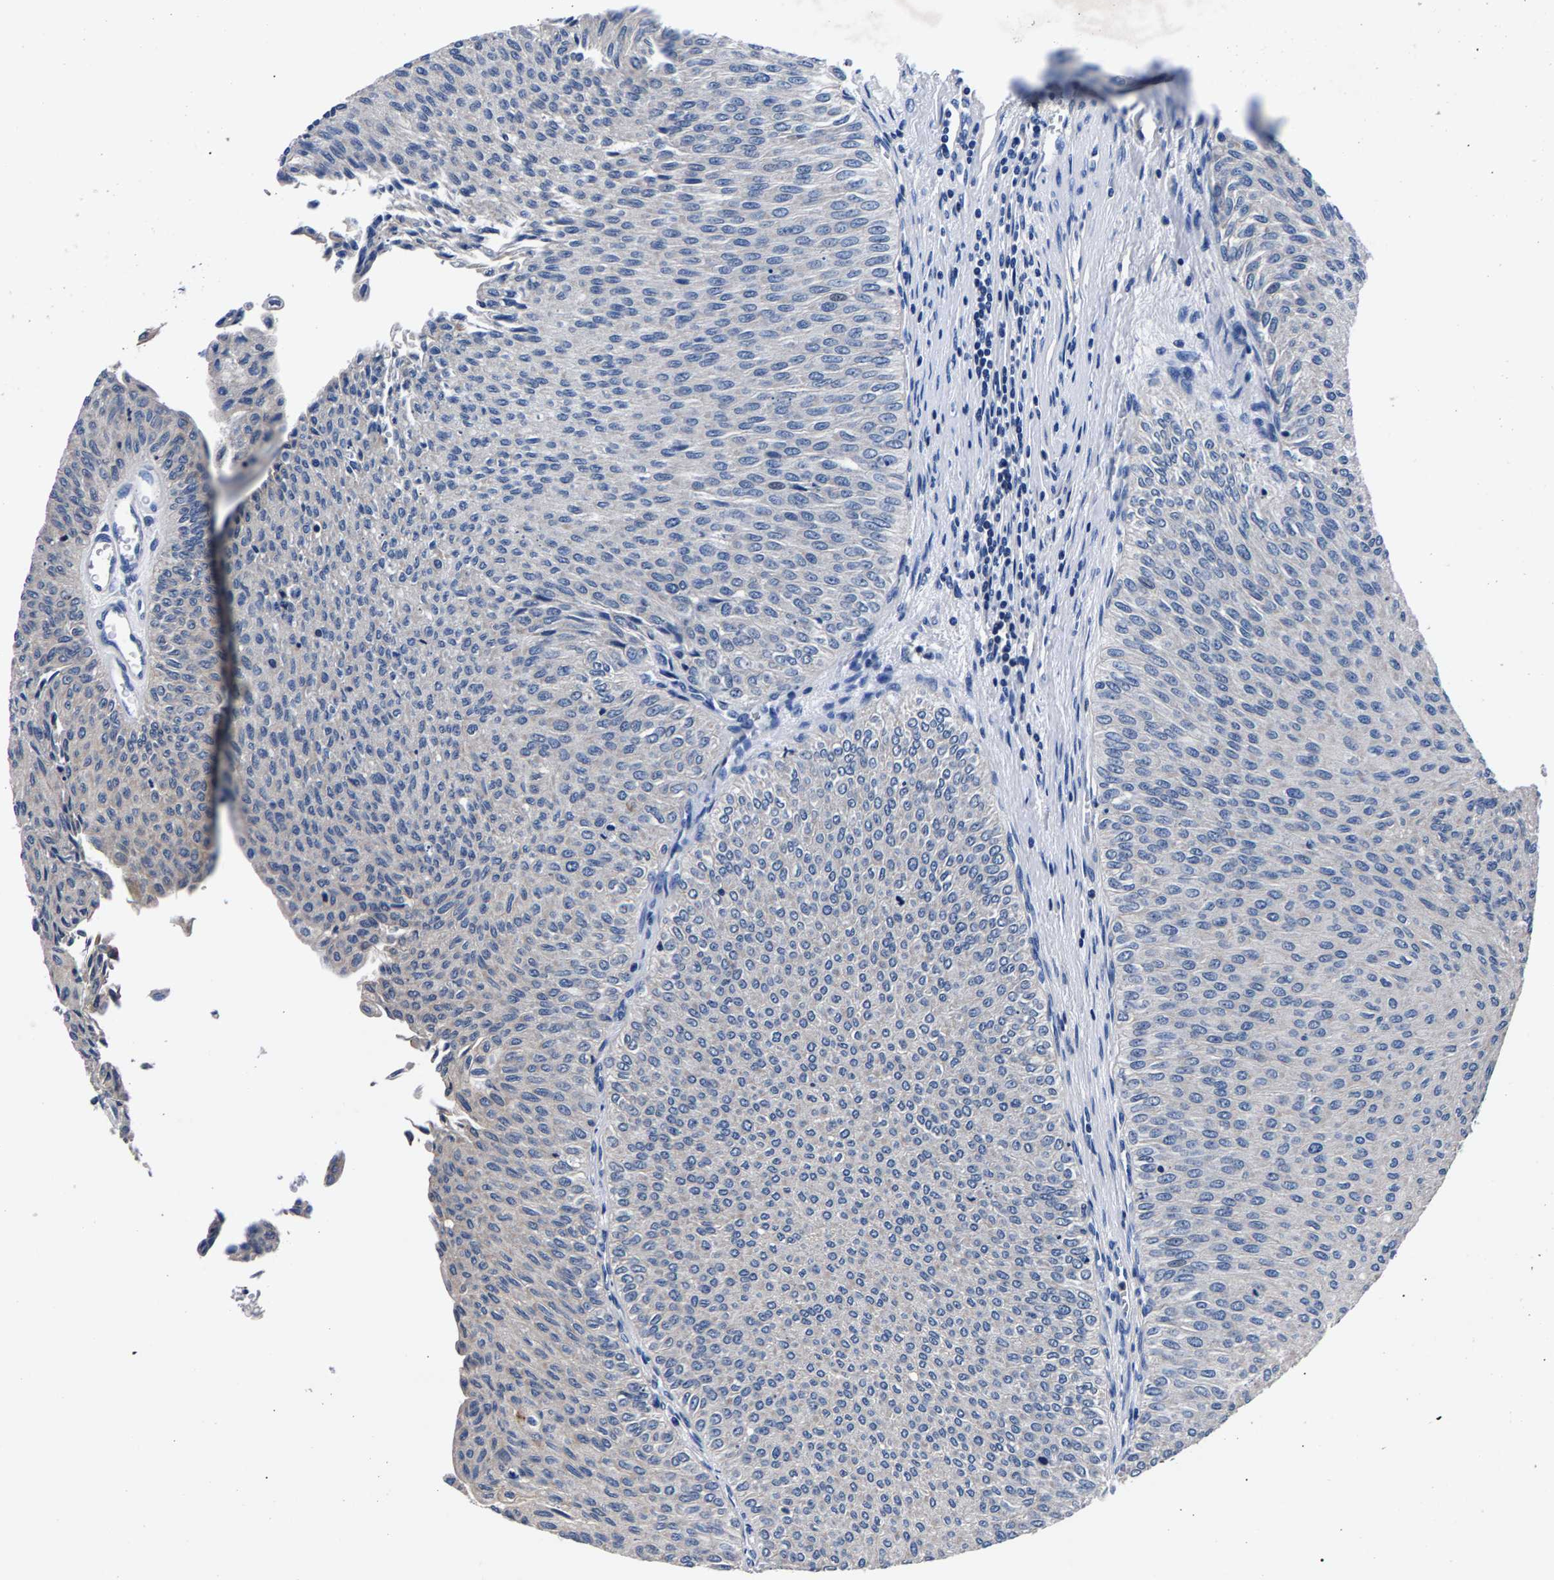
{"staining": {"intensity": "negative", "quantity": "none", "location": "none"}, "tissue": "urothelial cancer", "cell_type": "Tumor cells", "image_type": "cancer", "snomed": [{"axis": "morphology", "description": "Urothelial carcinoma, Low grade"}, {"axis": "topography", "description": "Urinary bladder"}], "caption": "Immunohistochemical staining of urothelial cancer reveals no significant expression in tumor cells.", "gene": "PHF24", "patient": {"sex": "male", "age": 78}}